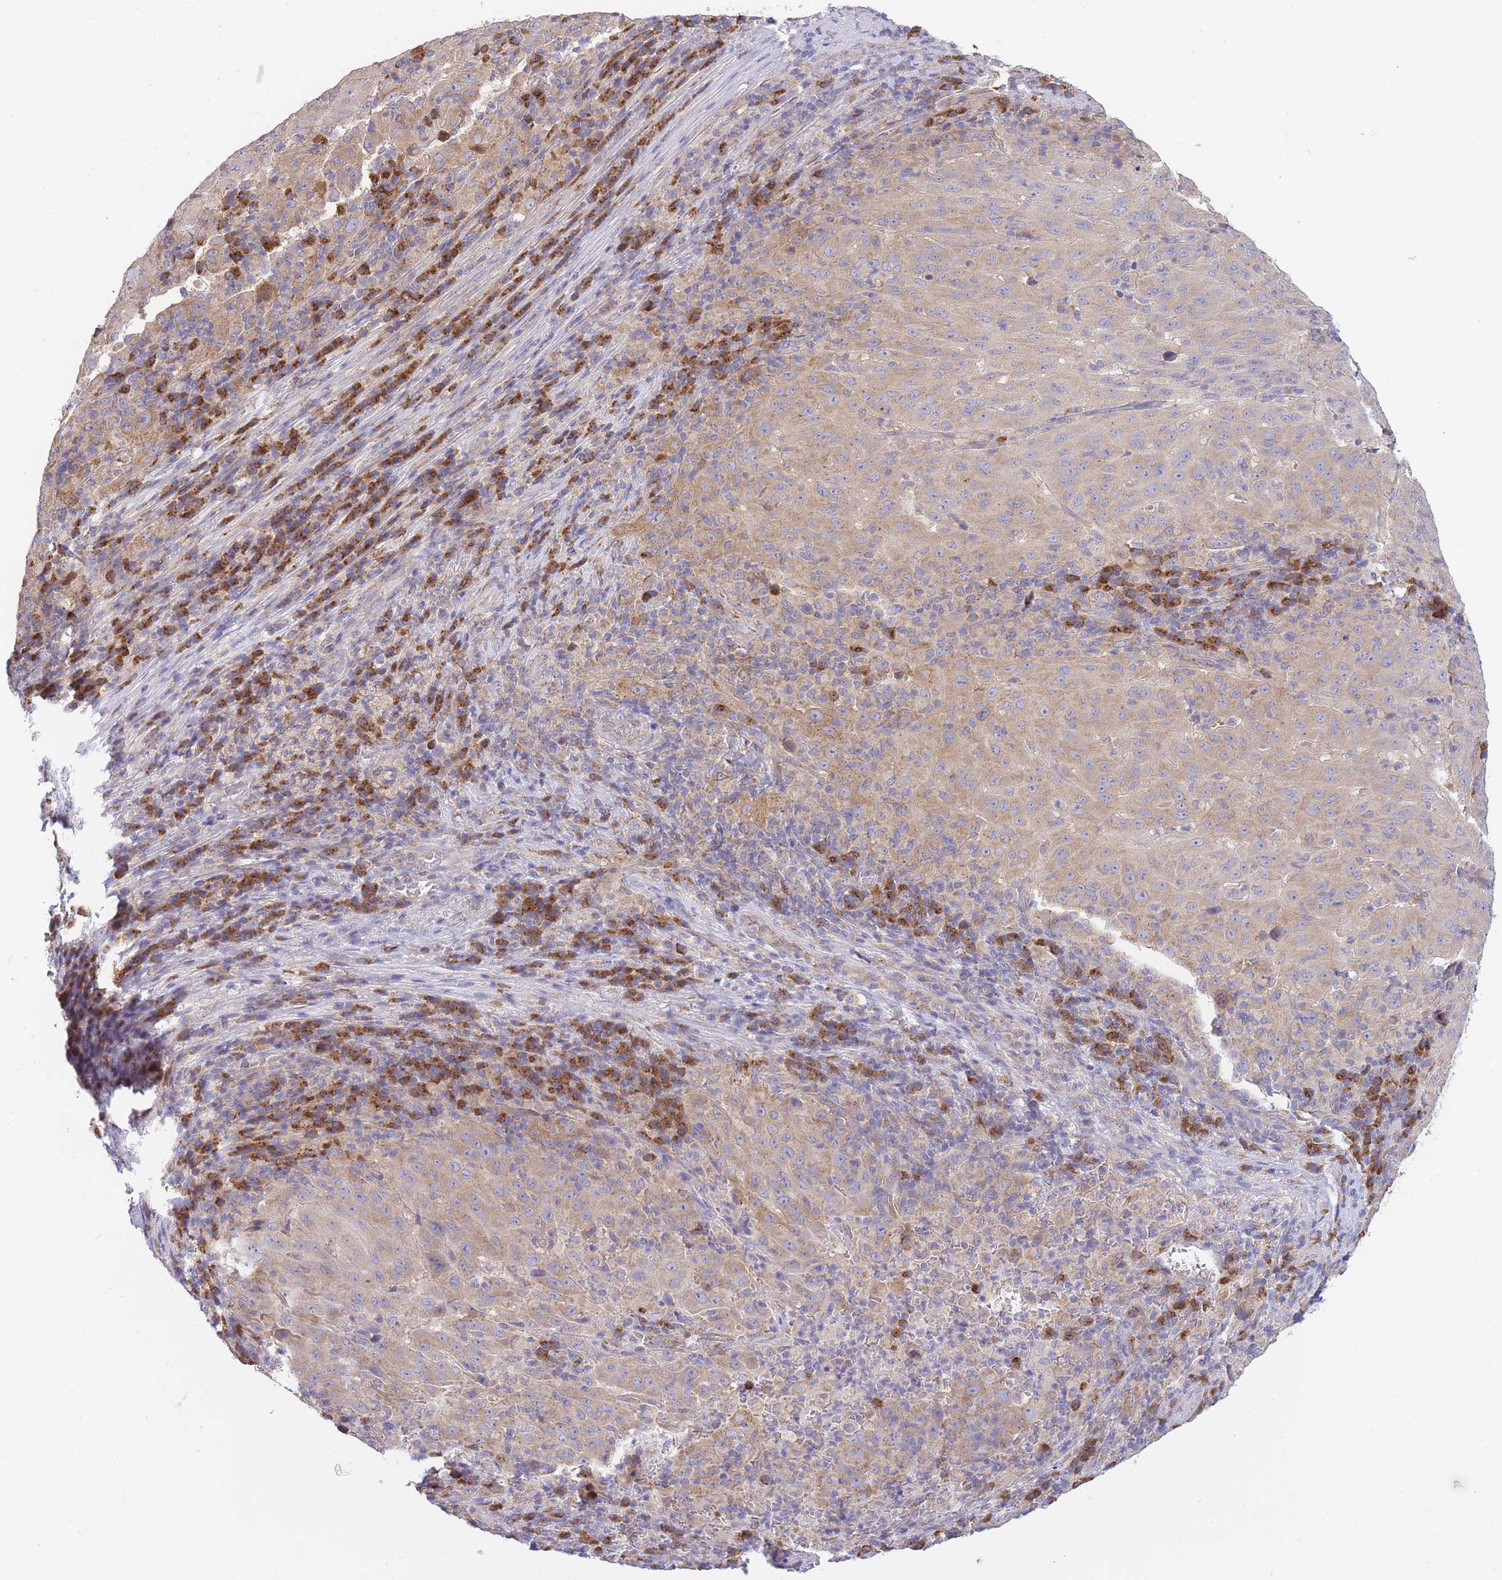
{"staining": {"intensity": "weak", "quantity": "25%-75%", "location": "cytoplasmic/membranous"}, "tissue": "pancreatic cancer", "cell_type": "Tumor cells", "image_type": "cancer", "snomed": [{"axis": "morphology", "description": "Adenocarcinoma, NOS"}, {"axis": "topography", "description": "Pancreas"}], "caption": "This is a micrograph of immunohistochemistry staining of pancreatic cancer, which shows weak expression in the cytoplasmic/membranous of tumor cells.", "gene": "COPG2", "patient": {"sex": "male", "age": 63}}